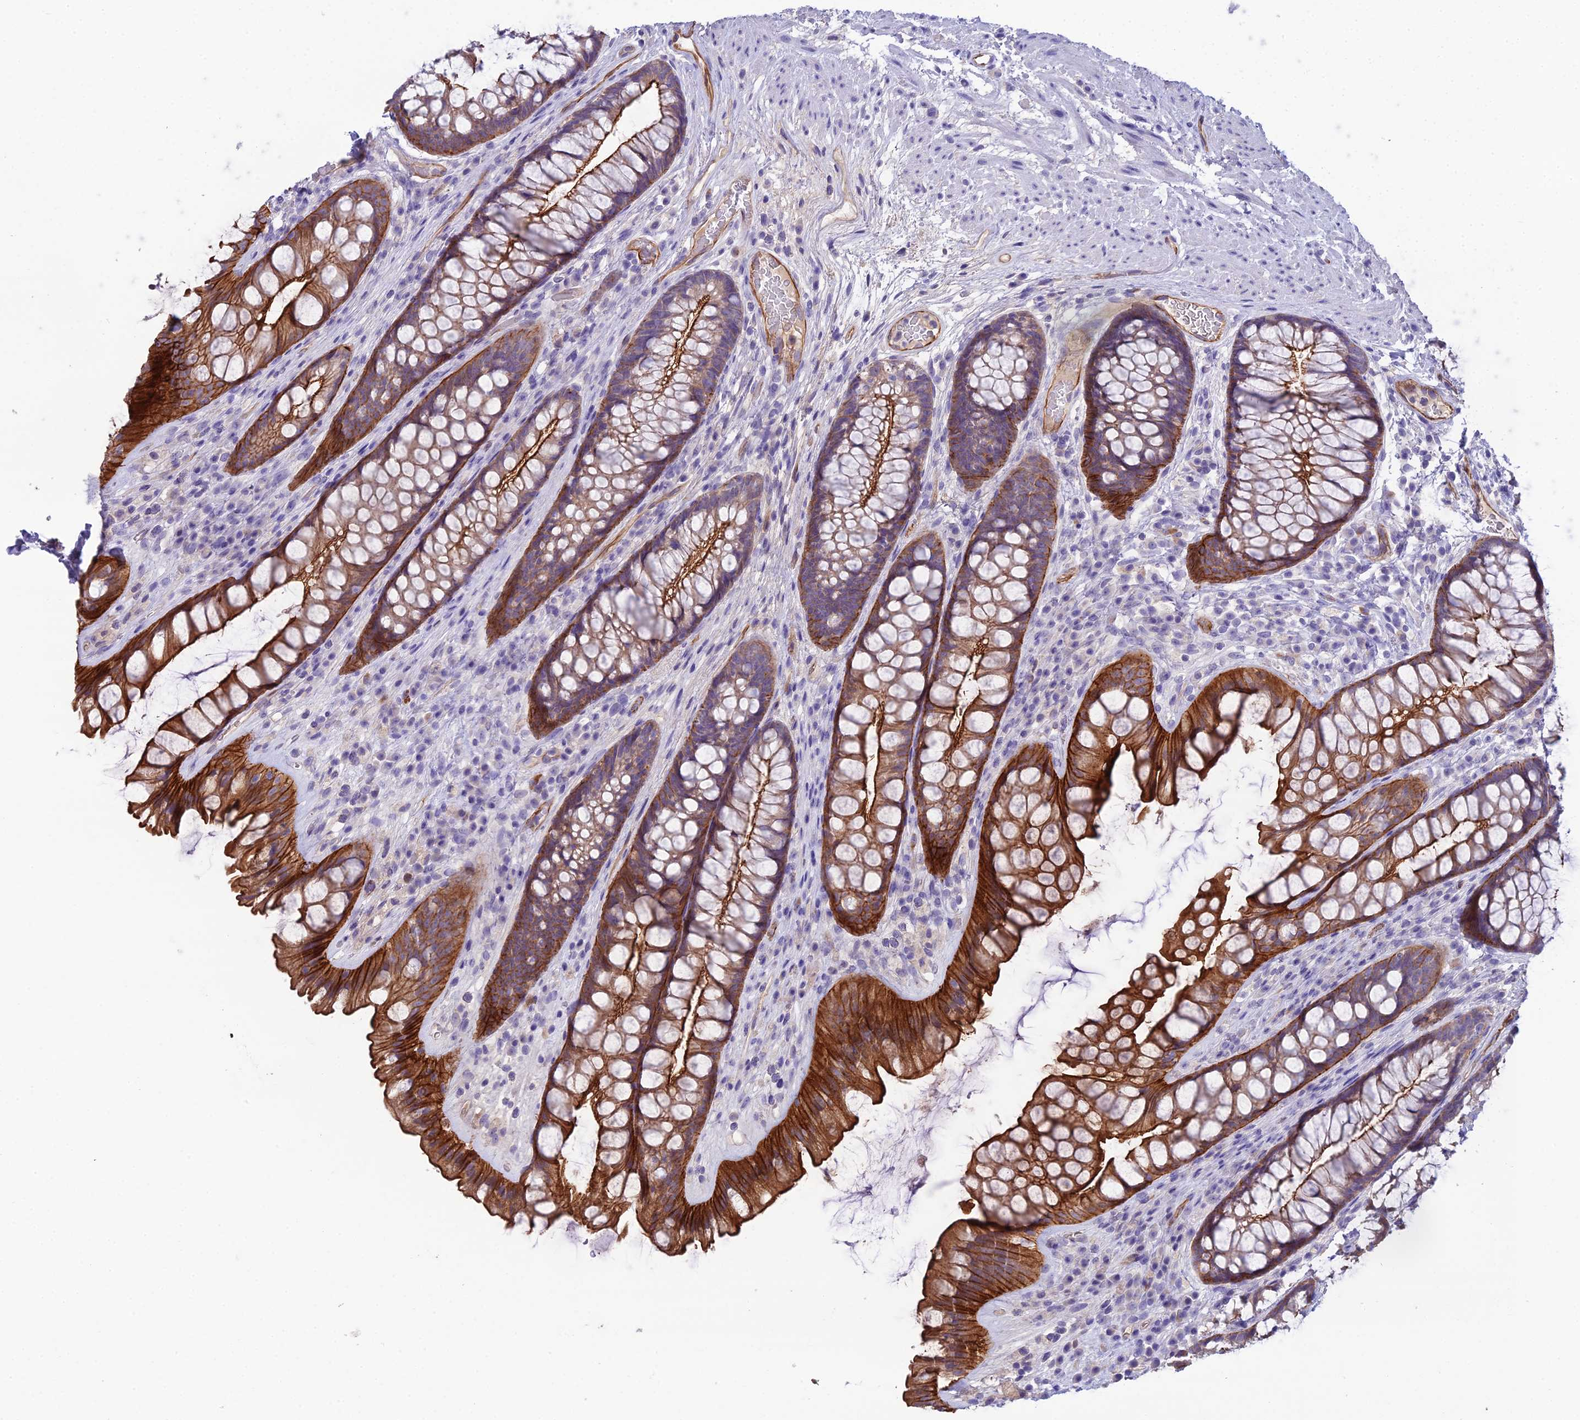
{"staining": {"intensity": "strong", "quantity": ">75%", "location": "cytoplasmic/membranous"}, "tissue": "rectum", "cell_type": "Glandular cells", "image_type": "normal", "snomed": [{"axis": "morphology", "description": "Normal tissue, NOS"}, {"axis": "topography", "description": "Rectum"}], "caption": "Protein analysis of unremarkable rectum reveals strong cytoplasmic/membranous staining in approximately >75% of glandular cells.", "gene": "CFAP47", "patient": {"sex": "male", "age": 74}}